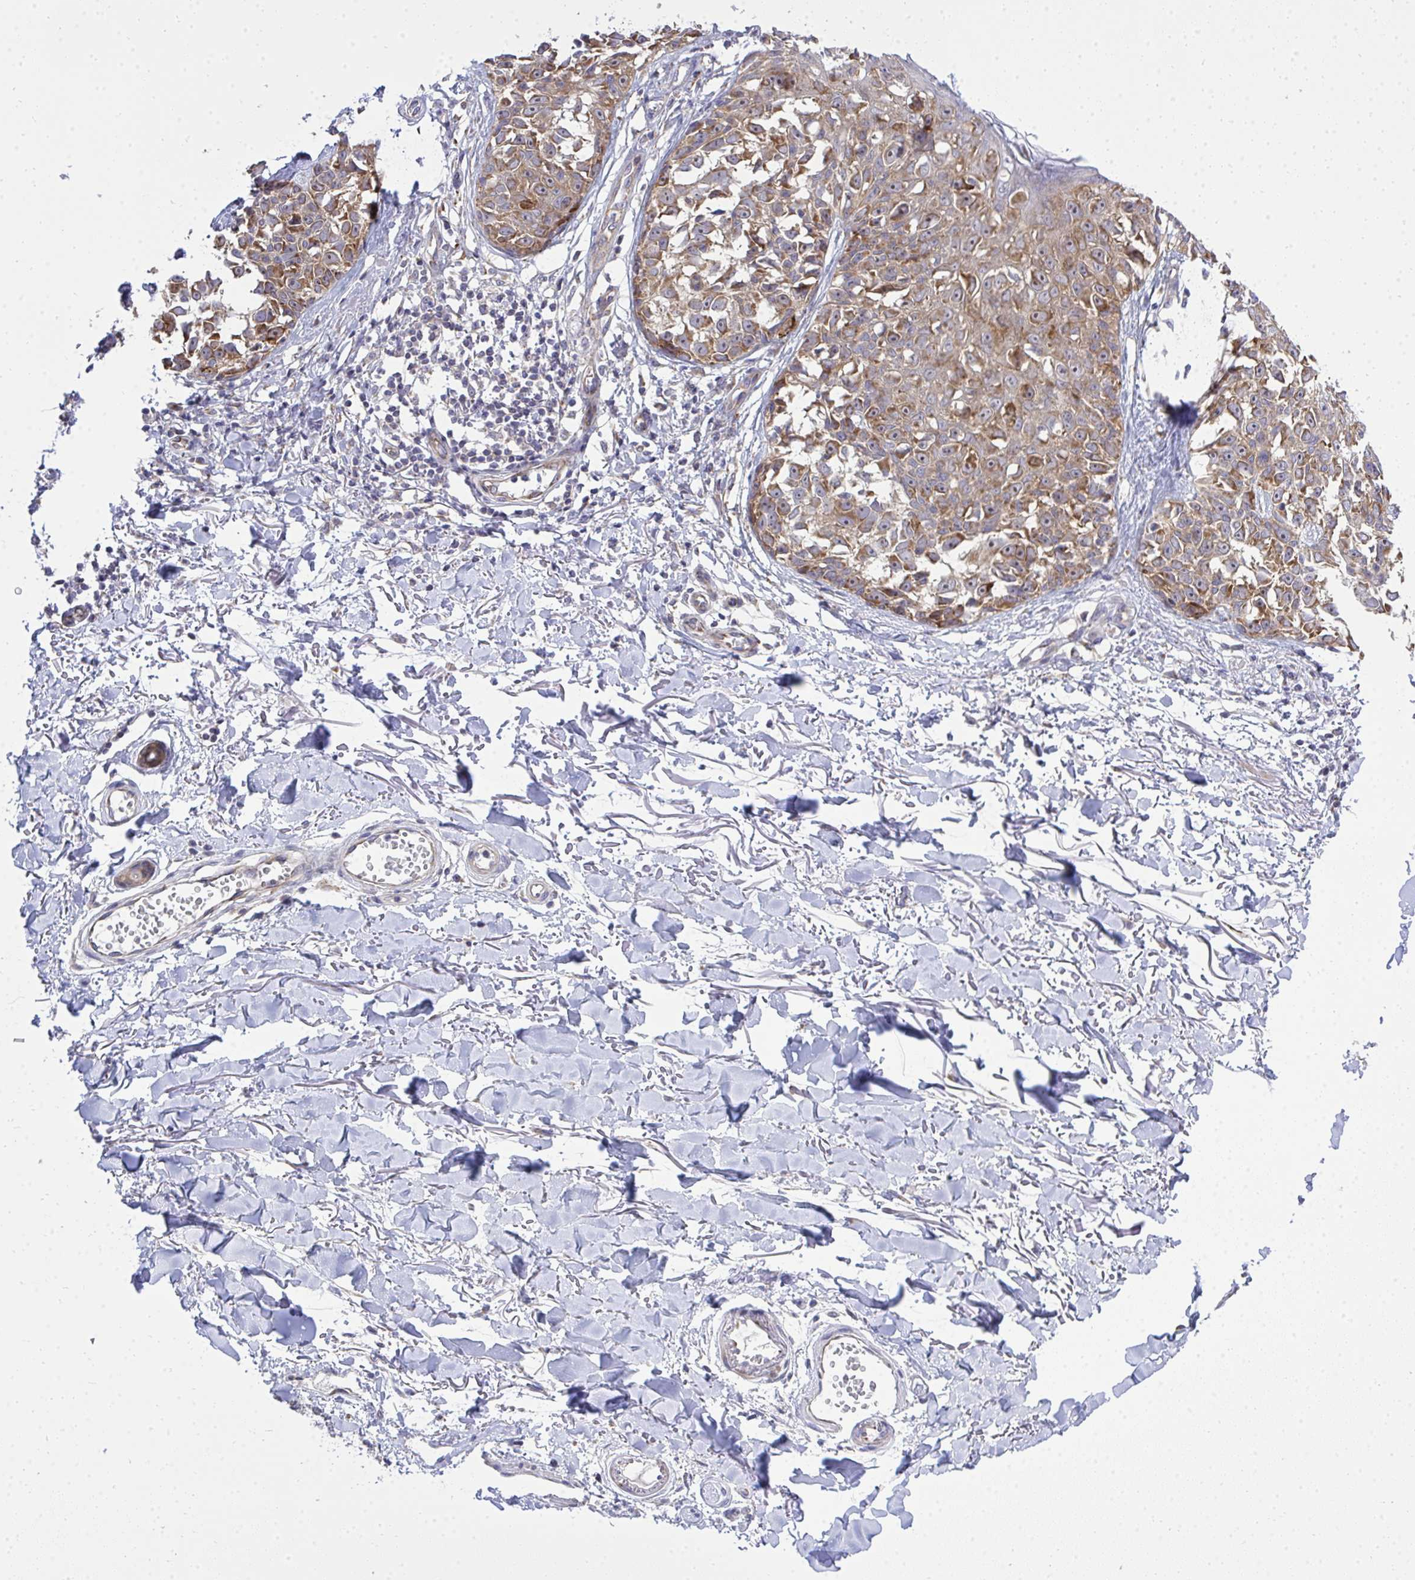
{"staining": {"intensity": "moderate", "quantity": ">75%", "location": "cytoplasmic/membranous"}, "tissue": "melanoma", "cell_type": "Tumor cells", "image_type": "cancer", "snomed": [{"axis": "morphology", "description": "Malignant melanoma, NOS"}, {"axis": "topography", "description": "Skin"}], "caption": "This histopathology image displays immunohistochemistry (IHC) staining of malignant melanoma, with medium moderate cytoplasmic/membranous positivity in about >75% of tumor cells.", "gene": "XAF1", "patient": {"sex": "male", "age": 73}}